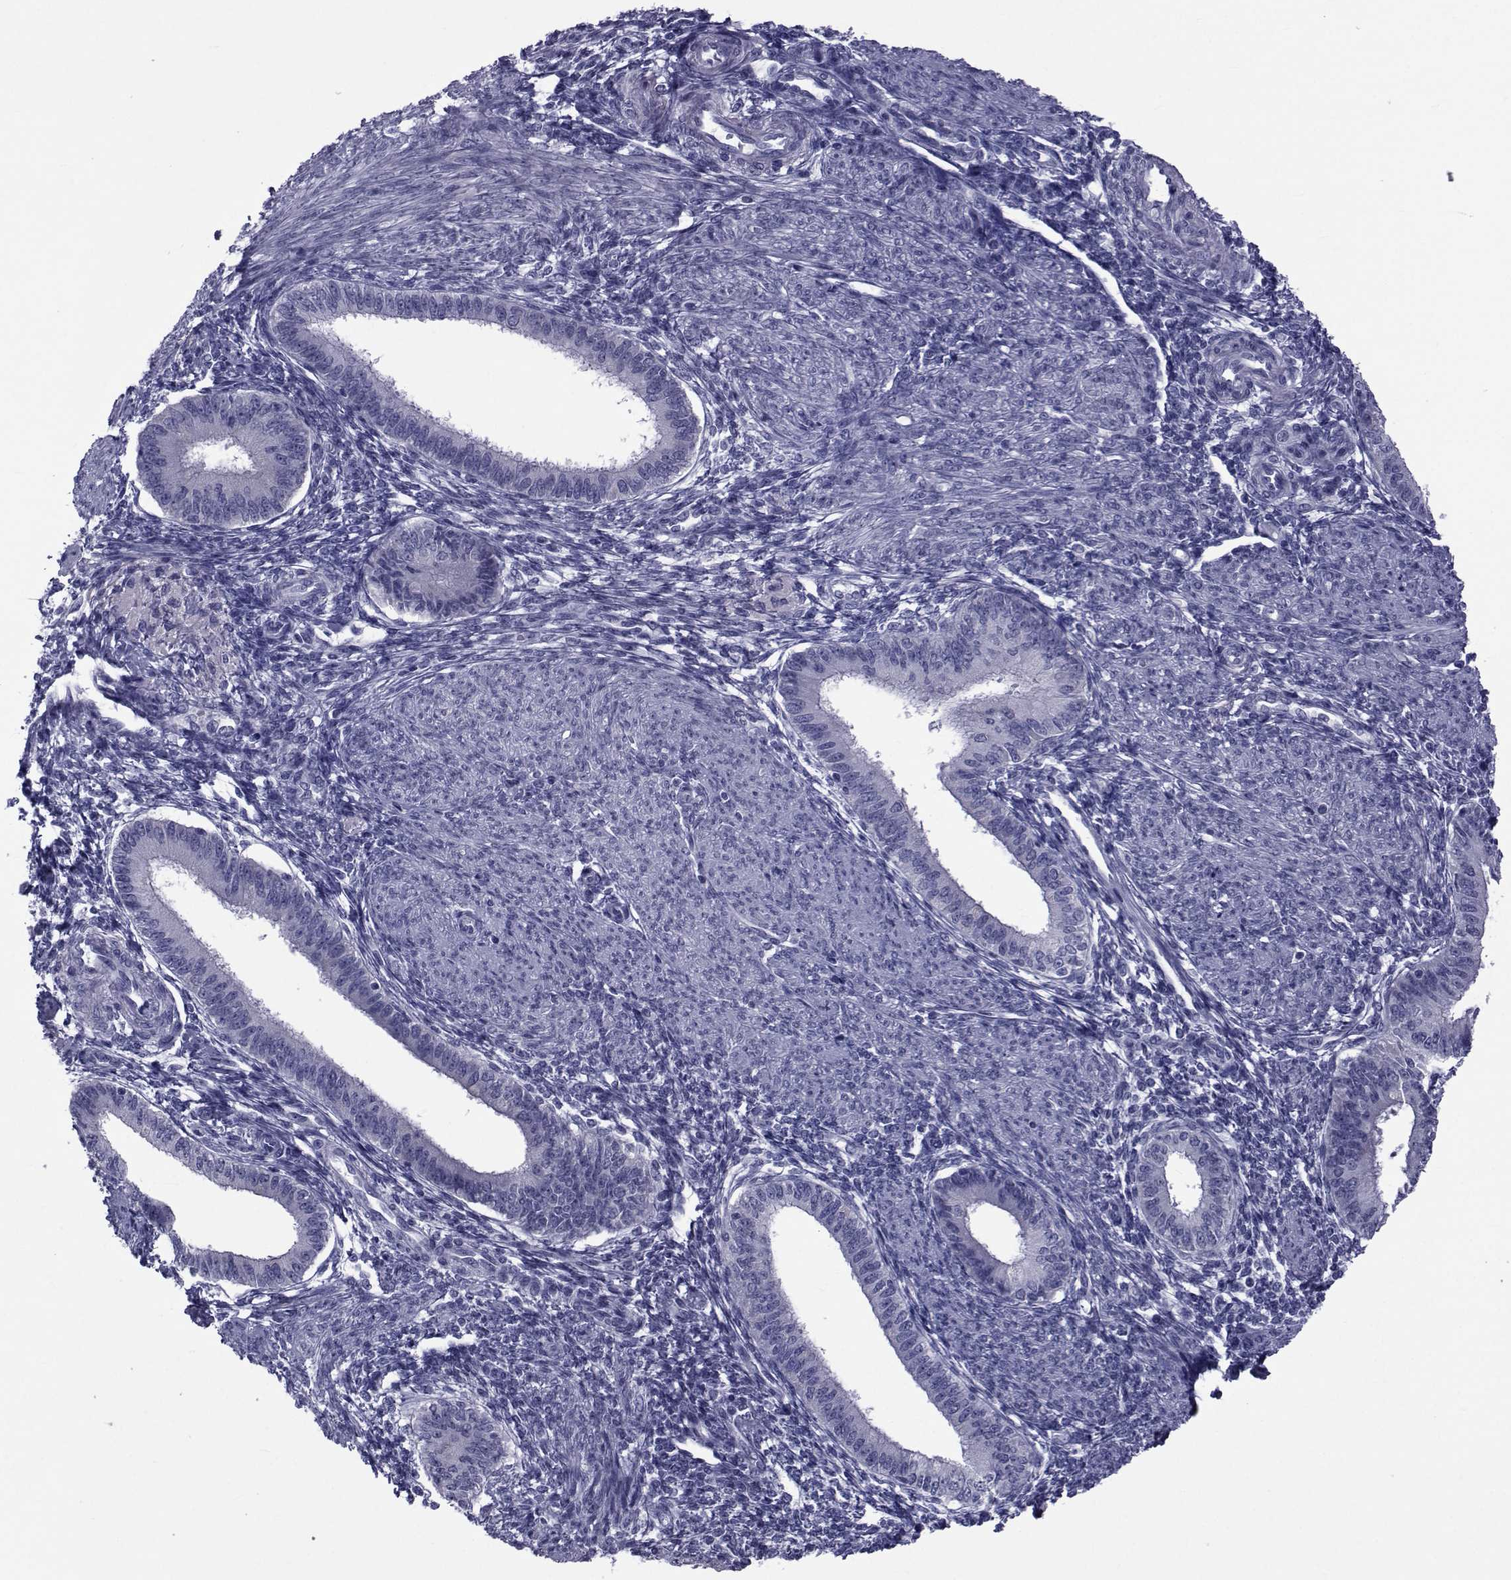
{"staining": {"intensity": "negative", "quantity": "none", "location": "none"}, "tissue": "endometrium", "cell_type": "Cells in endometrial stroma", "image_type": "normal", "snomed": [{"axis": "morphology", "description": "Normal tissue, NOS"}, {"axis": "topography", "description": "Endometrium"}], "caption": "This histopathology image is of unremarkable endometrium stained with immunohistochemistry to label a protein in brown with the nuclei are counter-stained blue. There is no expression in cells in endometrial stroma.", "gene": "GKAP1", "patient": {"sex": "female", "age": 39}}